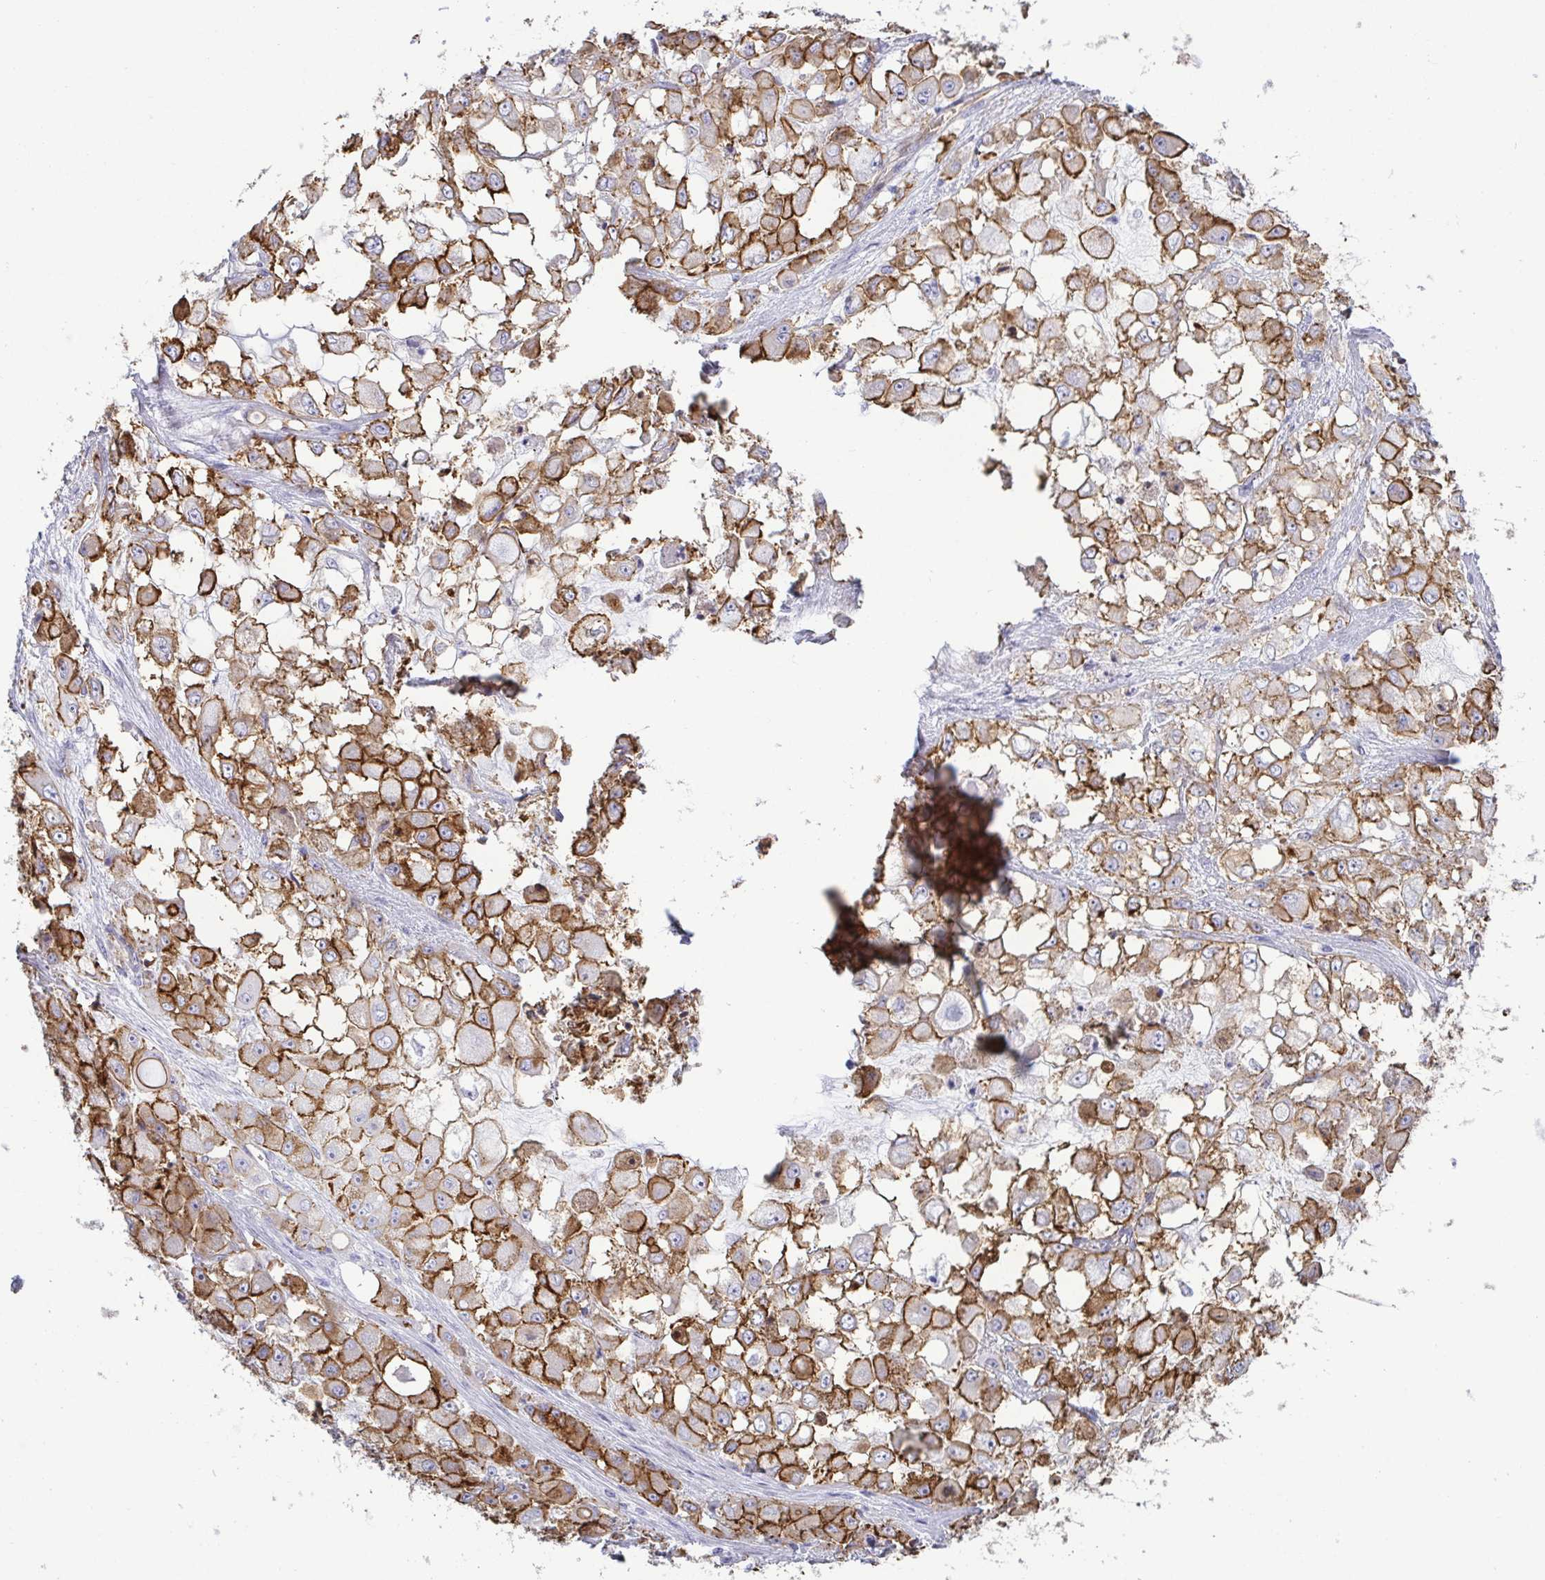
{"staining": {"intensity": "moderate", "quantity": ">75%", "location": "cytoplasmic/membranous"}, "tissue": "stomach cancer", "cell_type": "Tumor cells", "image_type": "cancer", "snomed": [{"axis": "morphology", "description": "Adenocarcinoma, NOS"}, {"axis": "topography", "description": "Stomach"}], "caption": "Adenocarcinoma (stomach) stained for a protein shows moderate cytoplasmic/membranous positivity in tumor cells.", "gene": "LIMA1", "patient": {"sex": "female", "age": 76}}